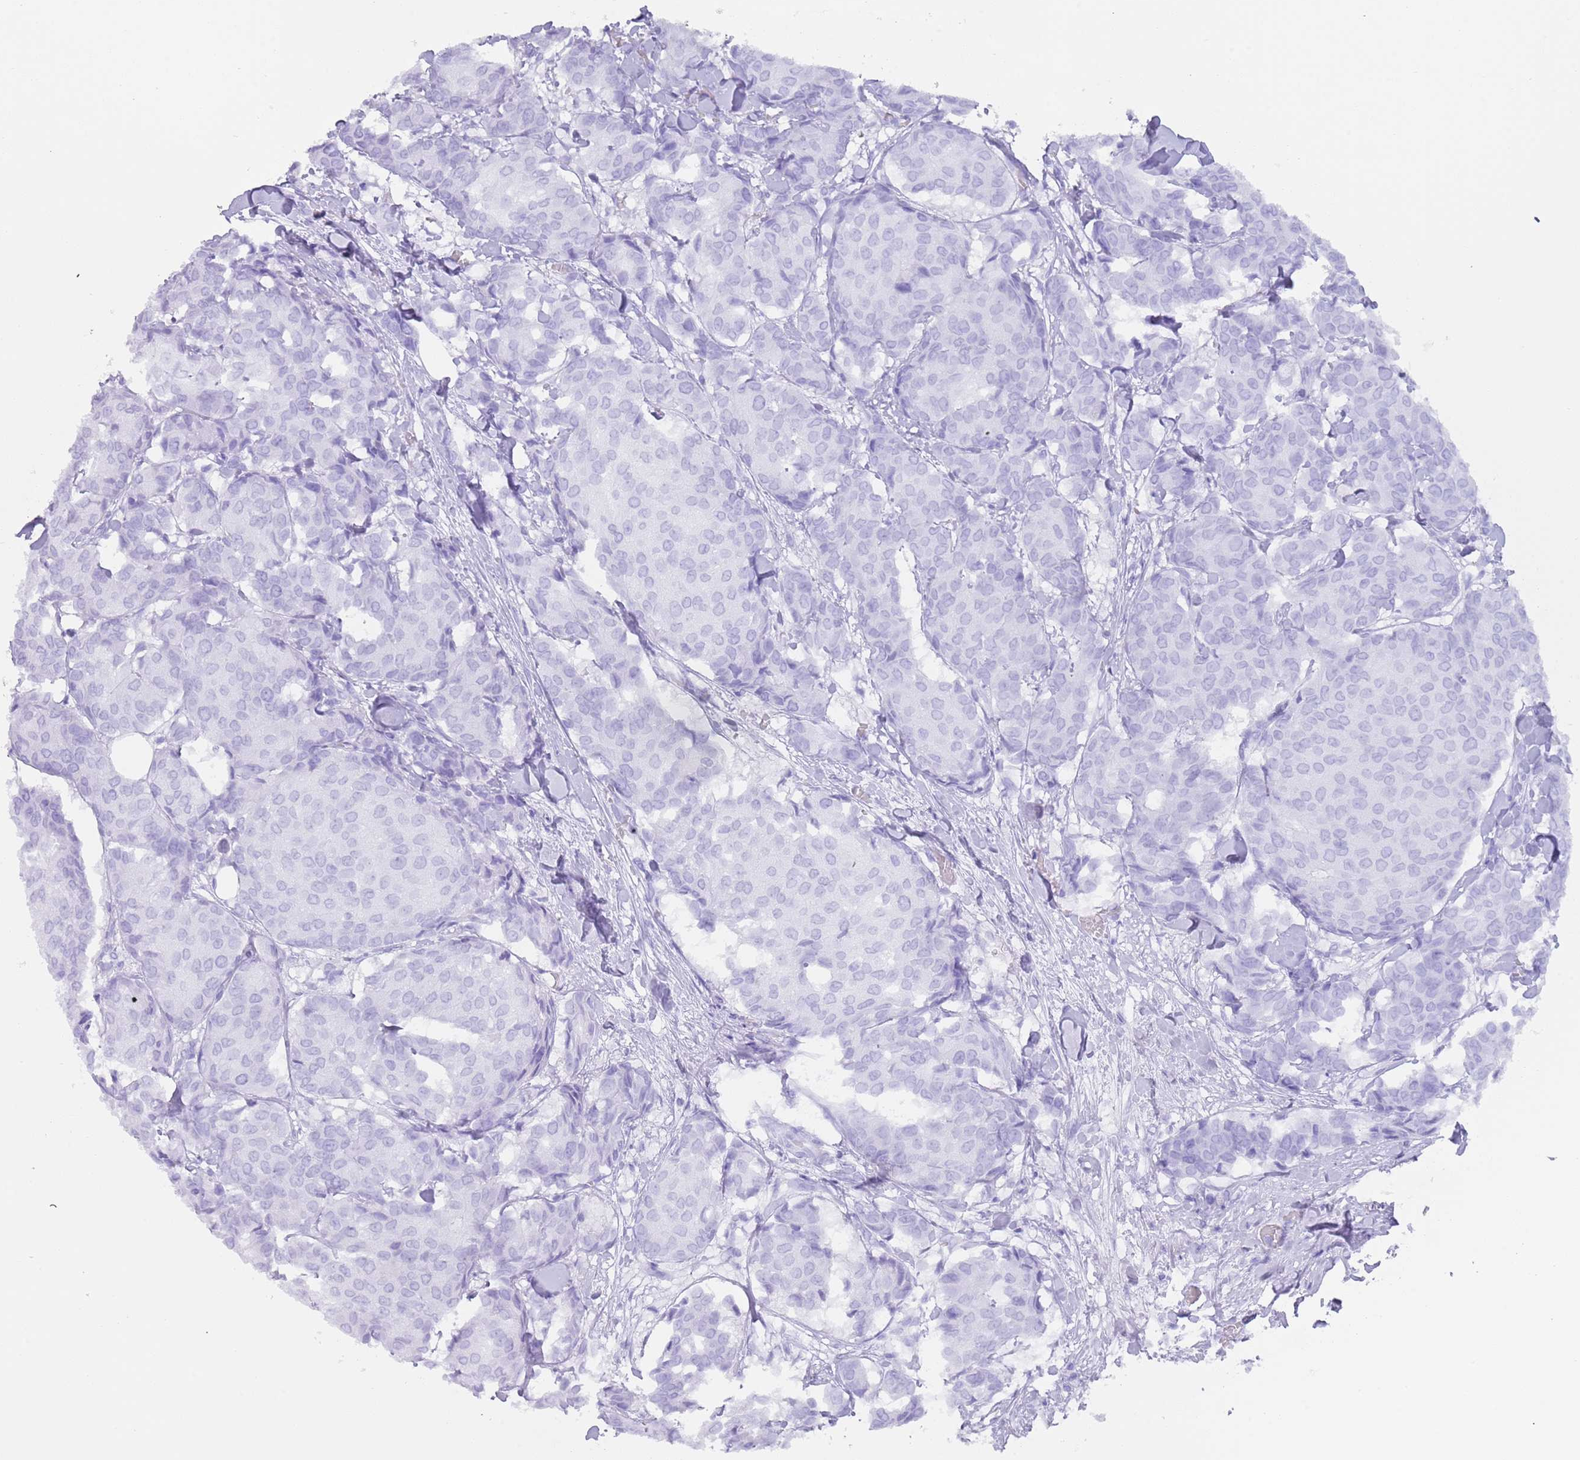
{"staining": {"intensity": "negative", "quantity": "none", "location": "none"}, "tissue": "breast cancer", "cell_type": "Tumor cells", "image_type": "cancer", "snomed": [{"axis": "morphology", "description": "Duct carcinoma"}, {"axis": "topography", "description": "Breast"}], "caption": "High power microscopy micrograph of an immunohistochemistry (IHC) photomicrograph of infiltrating ductal carcinoma (breast), revealing no significant staining in tumor cells.", "gene": "MYADML2", "patient": {"sex": "female", "age": 75}}